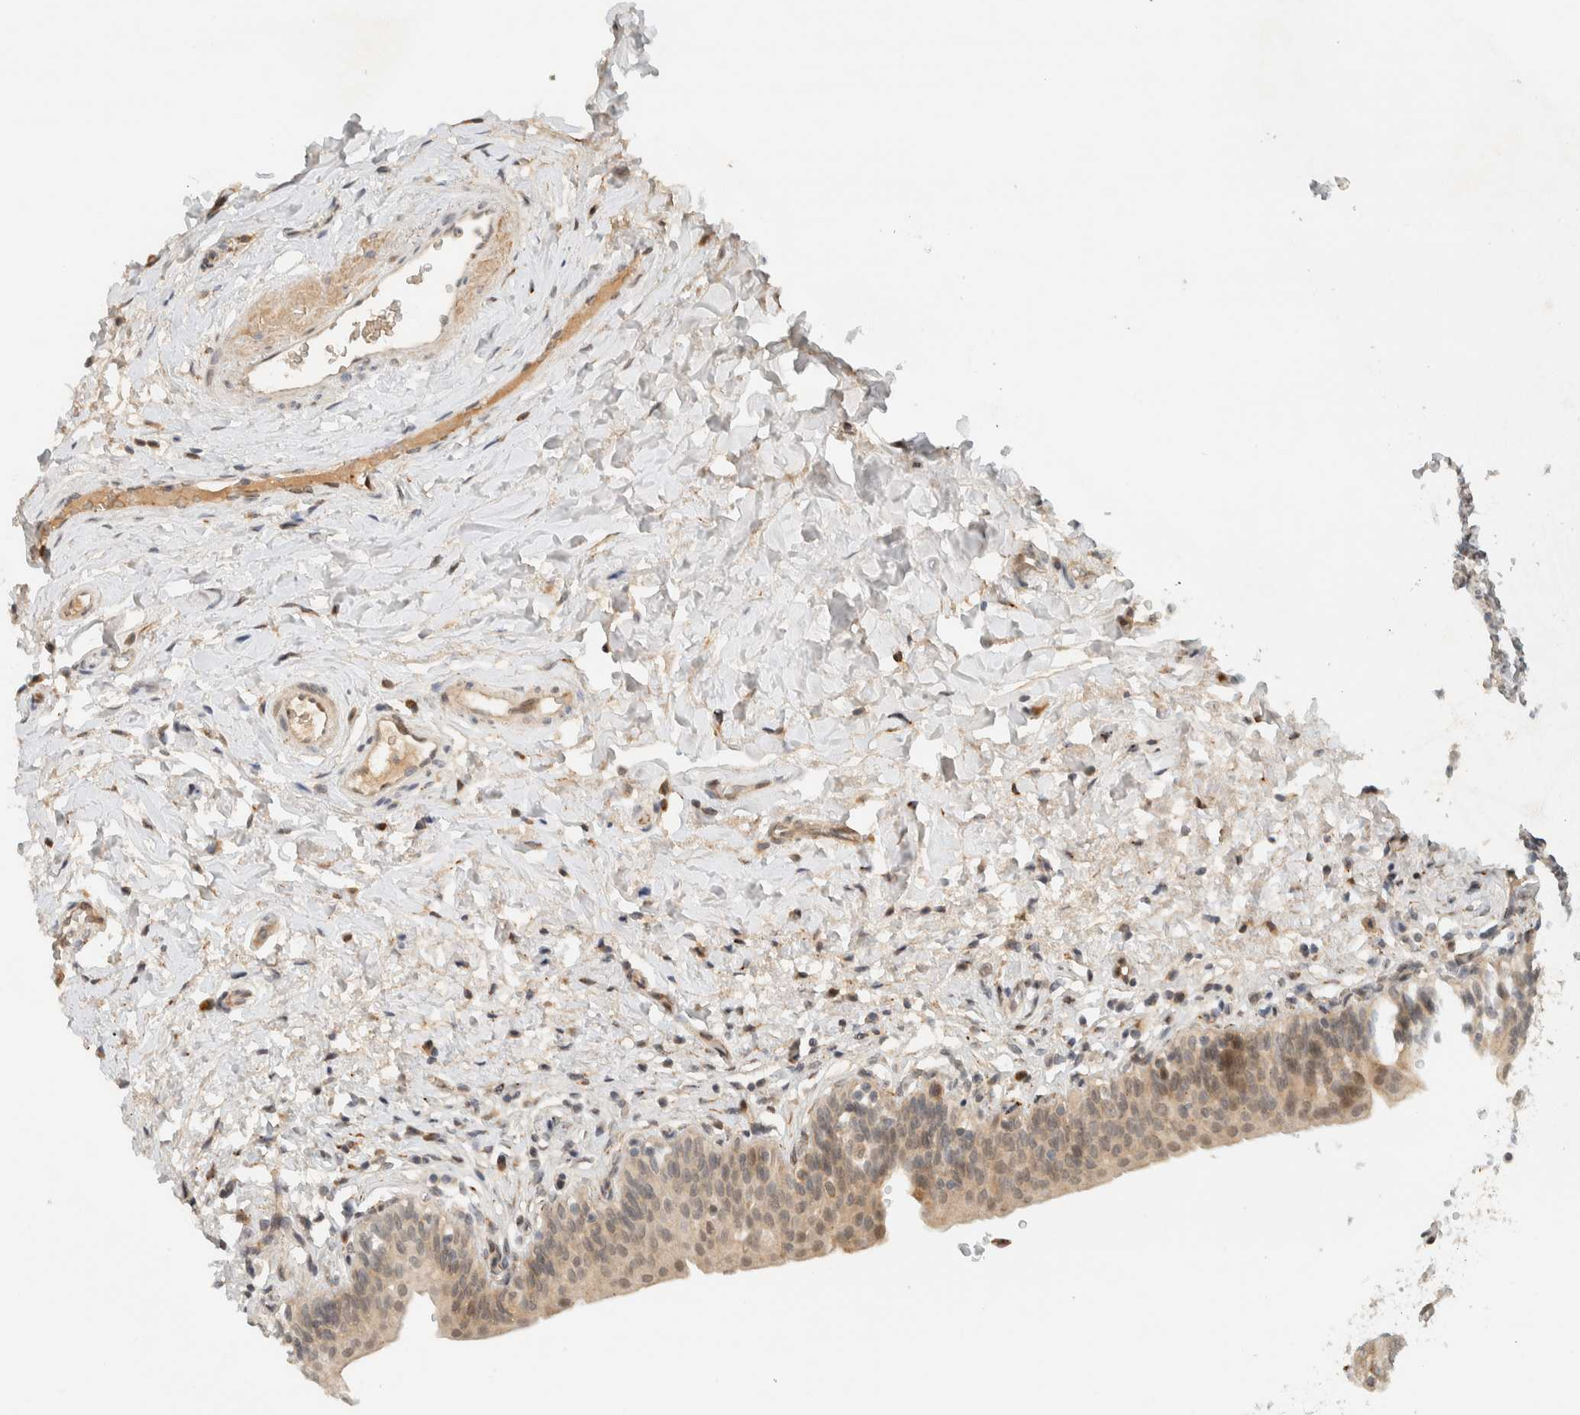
{"staining": {"intensity": "moderate", "quantity": "<25%", "location": "nuclear"}, "tissue": "urinary bladder", "cell_type": "Urothelial cells", "image_type": "normal", "snomed": [{"axis": "morphology", "description": "Normal tissue, NOS"}, {"axis": "topography", "description": "Urinary bladder"}], "caption": "A brown stain labels moderate nuclear expression of a protein in urothelial cells of unremarkable urinary bladder.", "gene": "ITPRID1", "patient": {"sex": "male", "age": 83}}